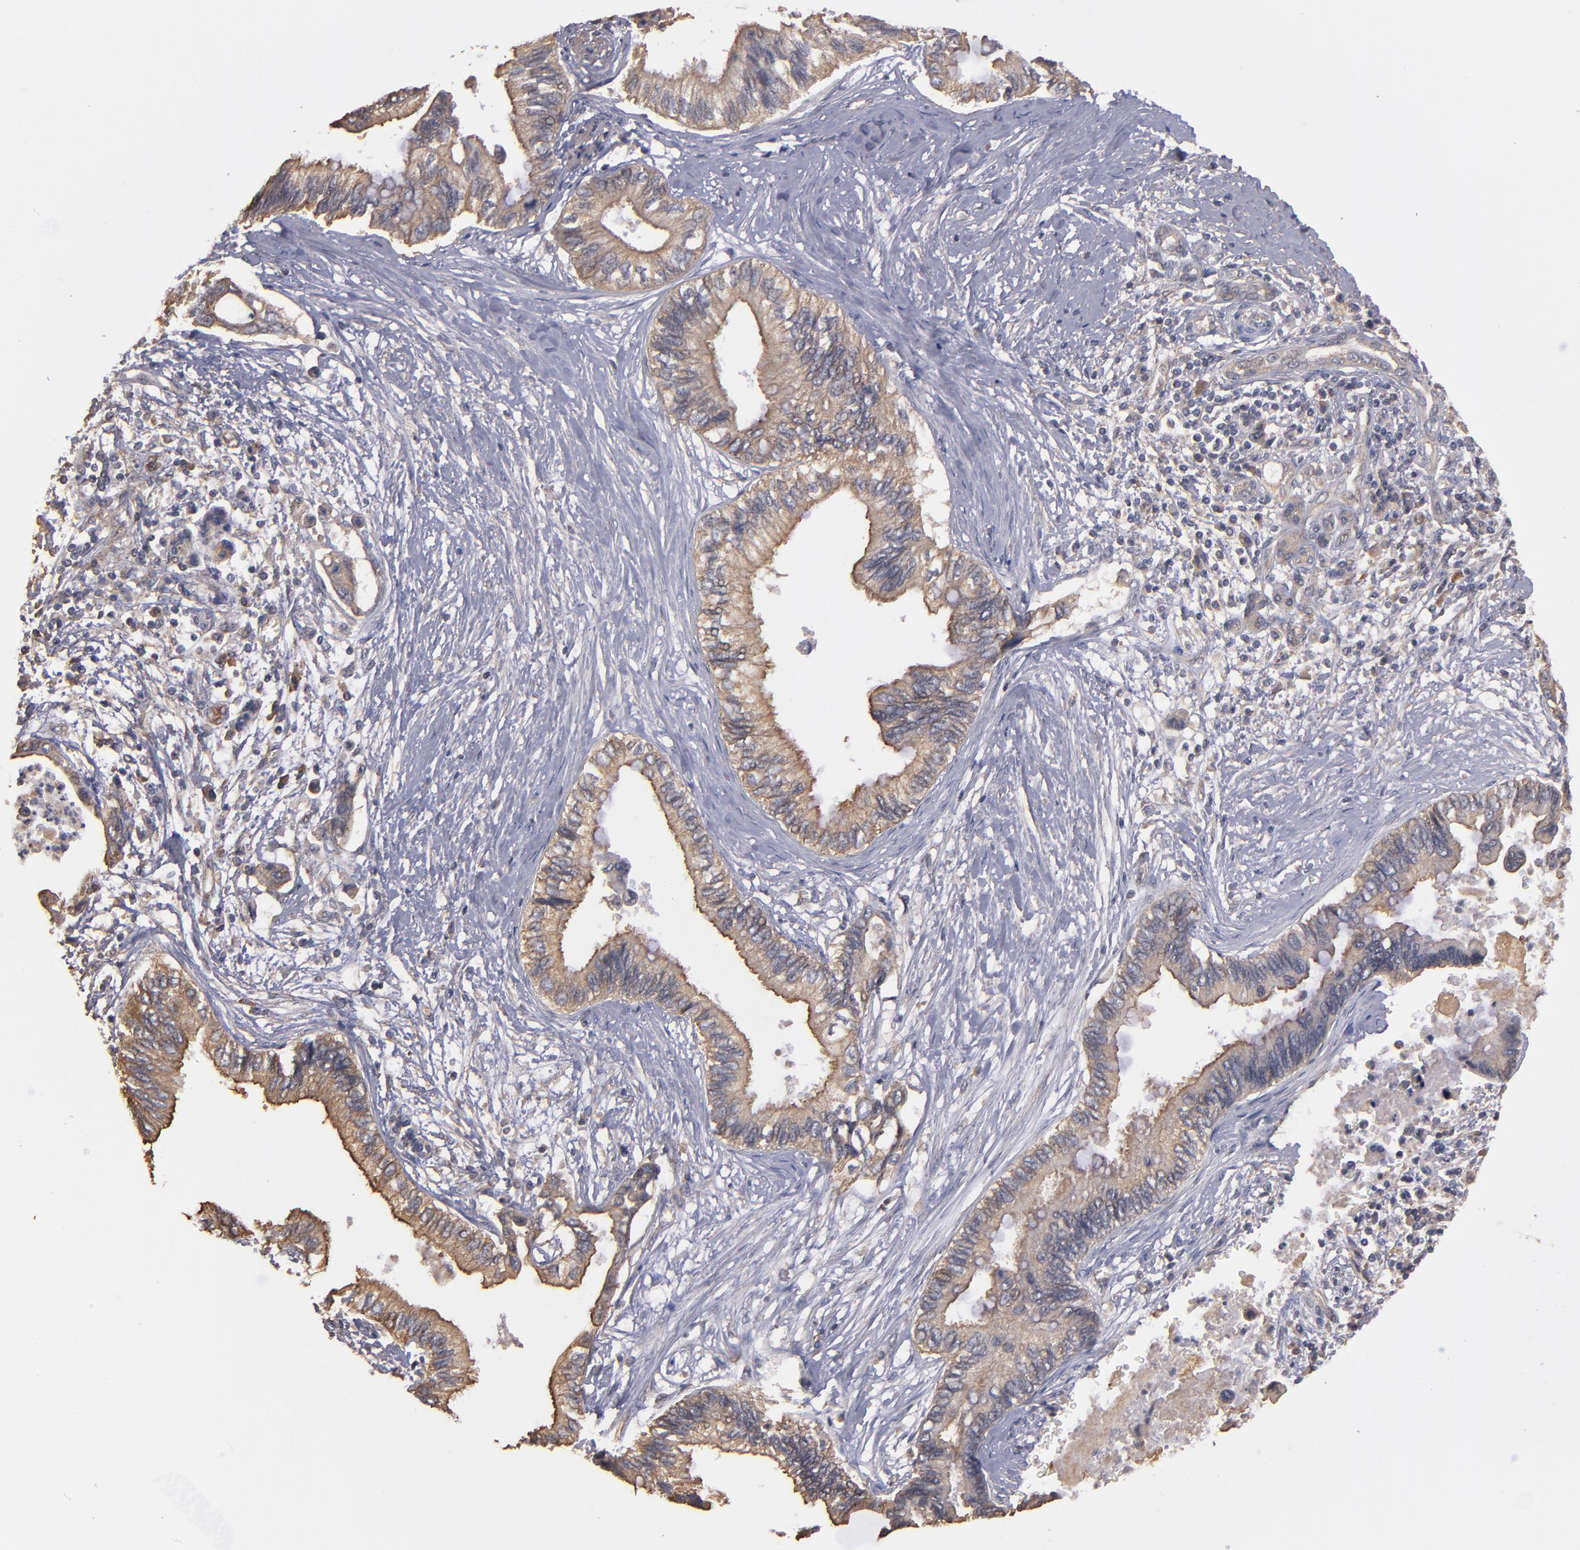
{"staining": {"intensity": "moderate", "quantity": ">75%", "location": "cytoplasmic/membranous,nuclear"}, "tissue": "pancreatic cancer", "cell_type": "Tumor cells", "image_type": "cancer", "snomed": [{"axis": "morphology", "description": "Adenocarcinoma, NOS"}, {"axis": "topography", "description": "Pancreas"}], "caption": "Adenocarcinoma (pancreatic) tissue shows moderate cytoplasmic/membranous and nuclear expression in about >75% of tumor cells", "gene": "DMD", "patient": {"sex": "female", "age": 66}}